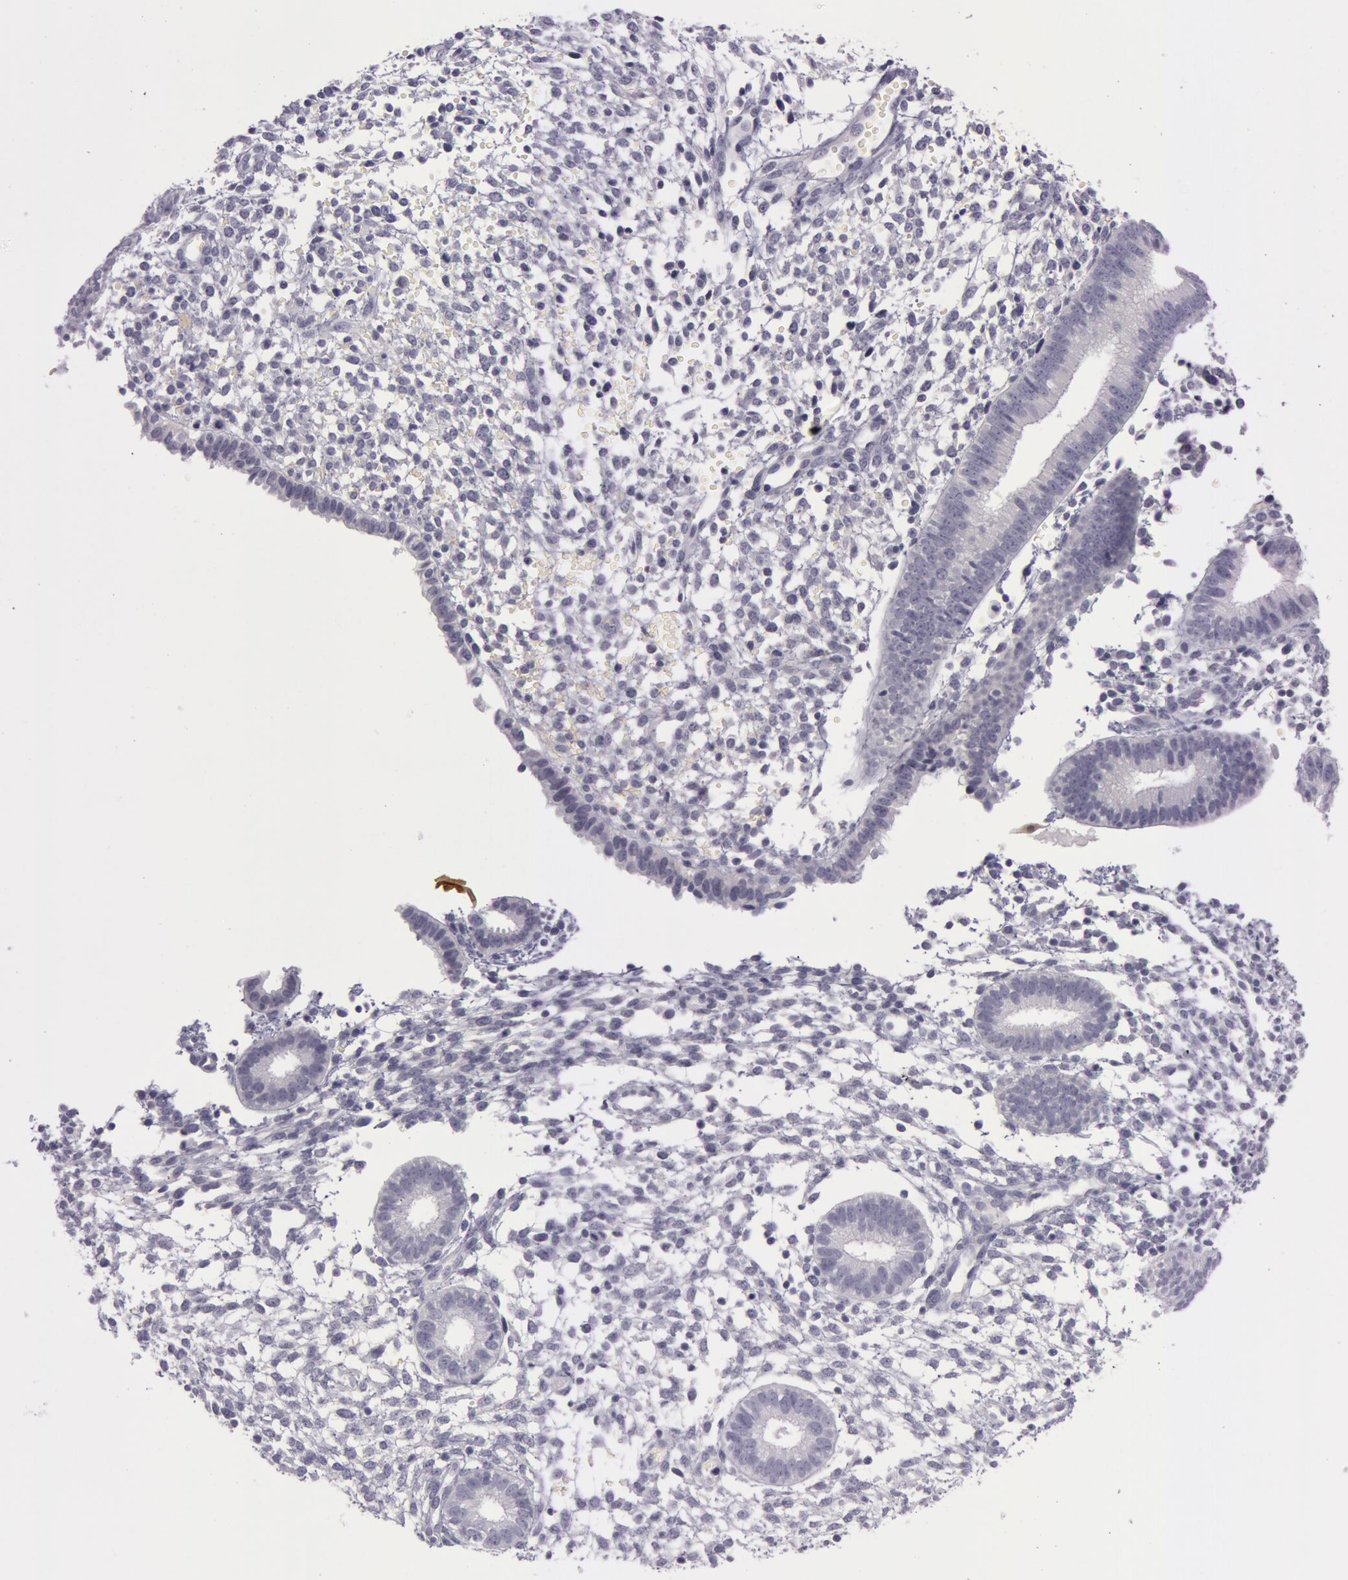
{"staining": {"intensity": "negative", "quantity": "none", "location": "none"}, "tissue": "endometrium", "cell_type": "Cells in endometrial stroma", "image_type": "normal", "snomed": [{"axis": "morphology", "description": "Normal tissue, NOS"}, {"axis": "topography", "description": "Endometrium"}], "caption": "Cells in endometrial stroma are negative for brown protein staining in unremarkable endometrium.", "gene": "IL1RN", "patient": {"sex": "female", "age": 35}}